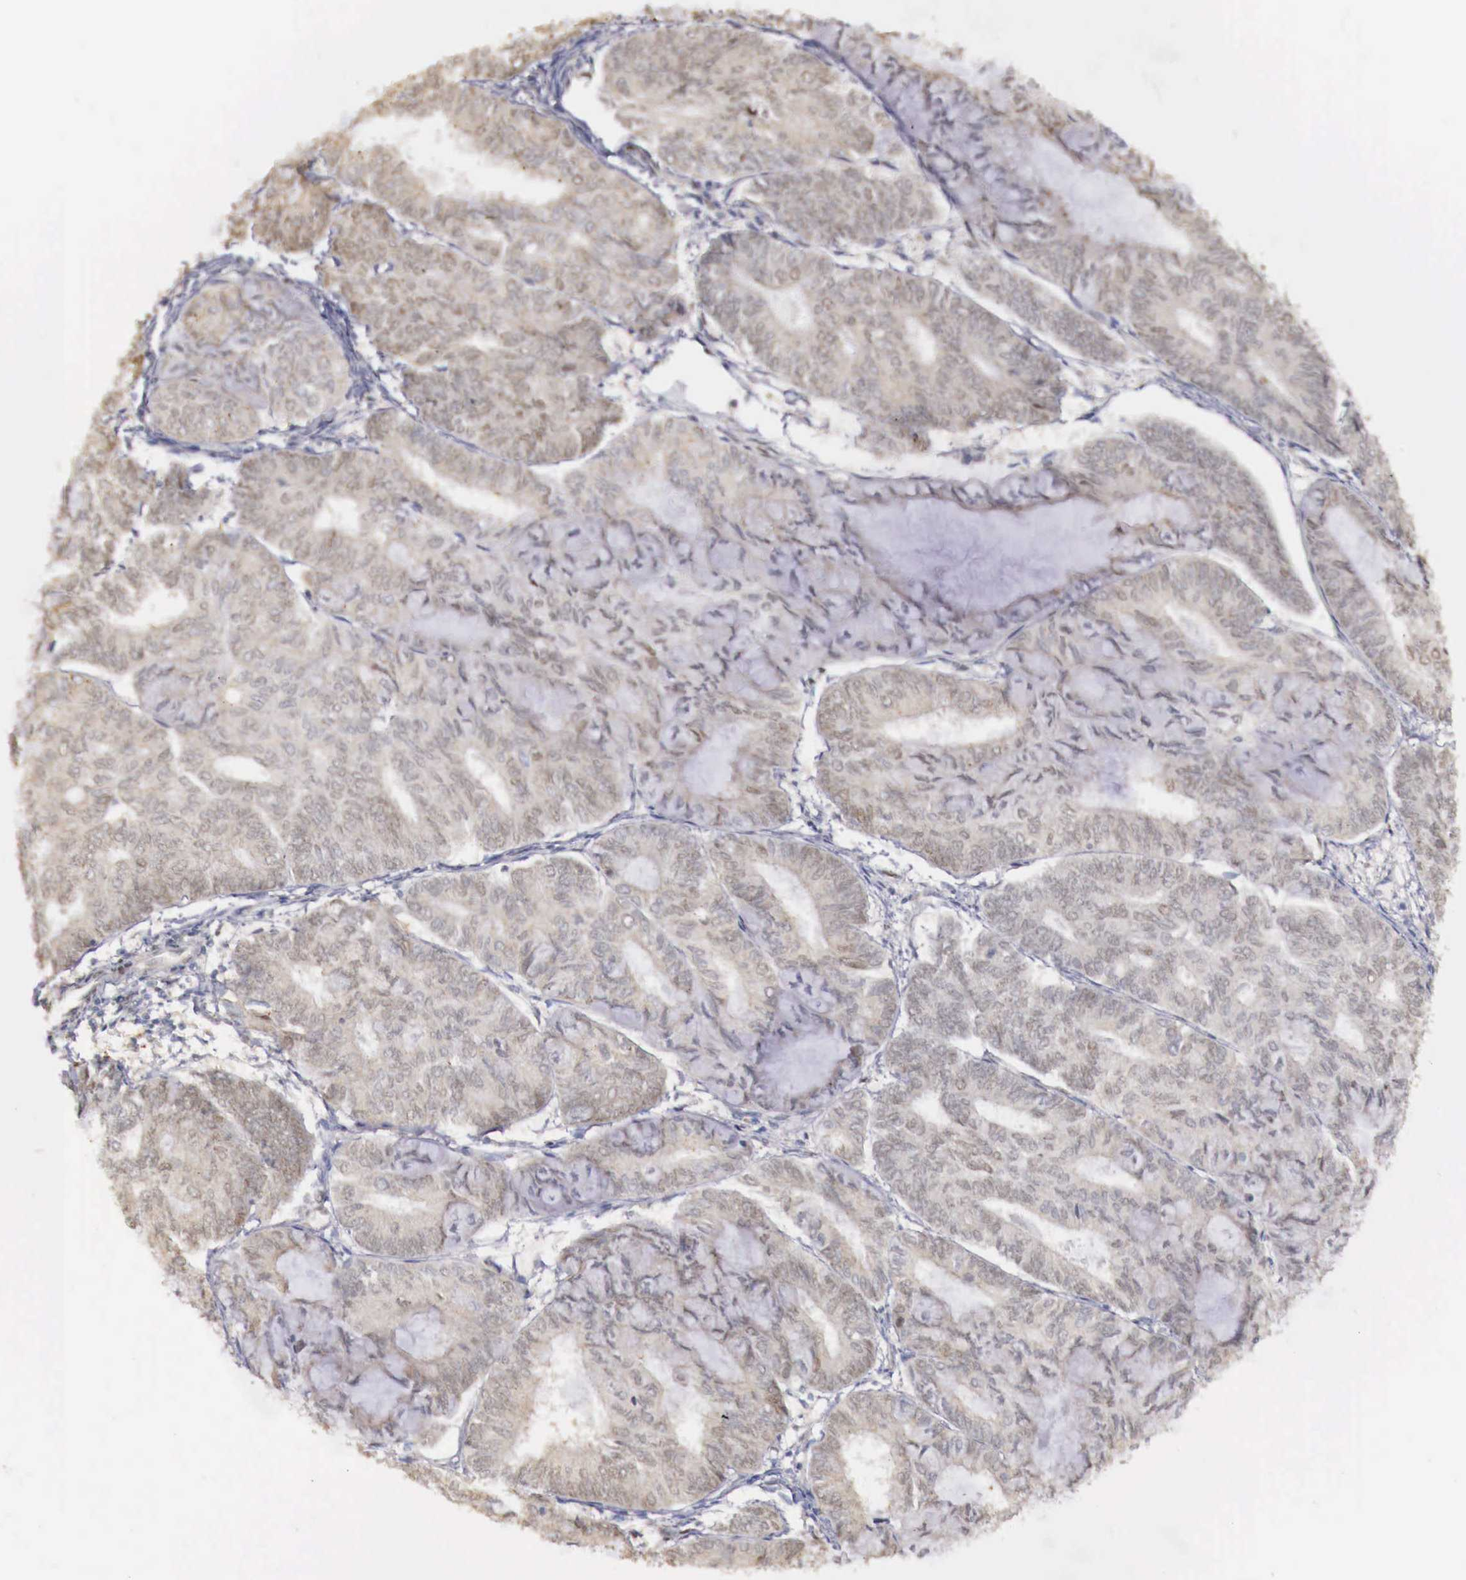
{"staining": {"intensity": "negative", "quantity": "none", "location": "none"}, "tissue": "endometrial cancer", "cell_type": "Tumor cells", "image_type": "cancer", "snomed": [{"axis": "morphology", "description": "Adenocarcinoma, NOS"}, {"axis": "topography", "description": "Endometrium"}], "caption": "DAB (3,3'-diaminobenzidine) immunohistochemical staining of human endometrial adenocarcinoma exhibits no significant expression in tumor cells.", "gene": "KHDRBS2", "patient": {"sex": "female", "age": 59}}